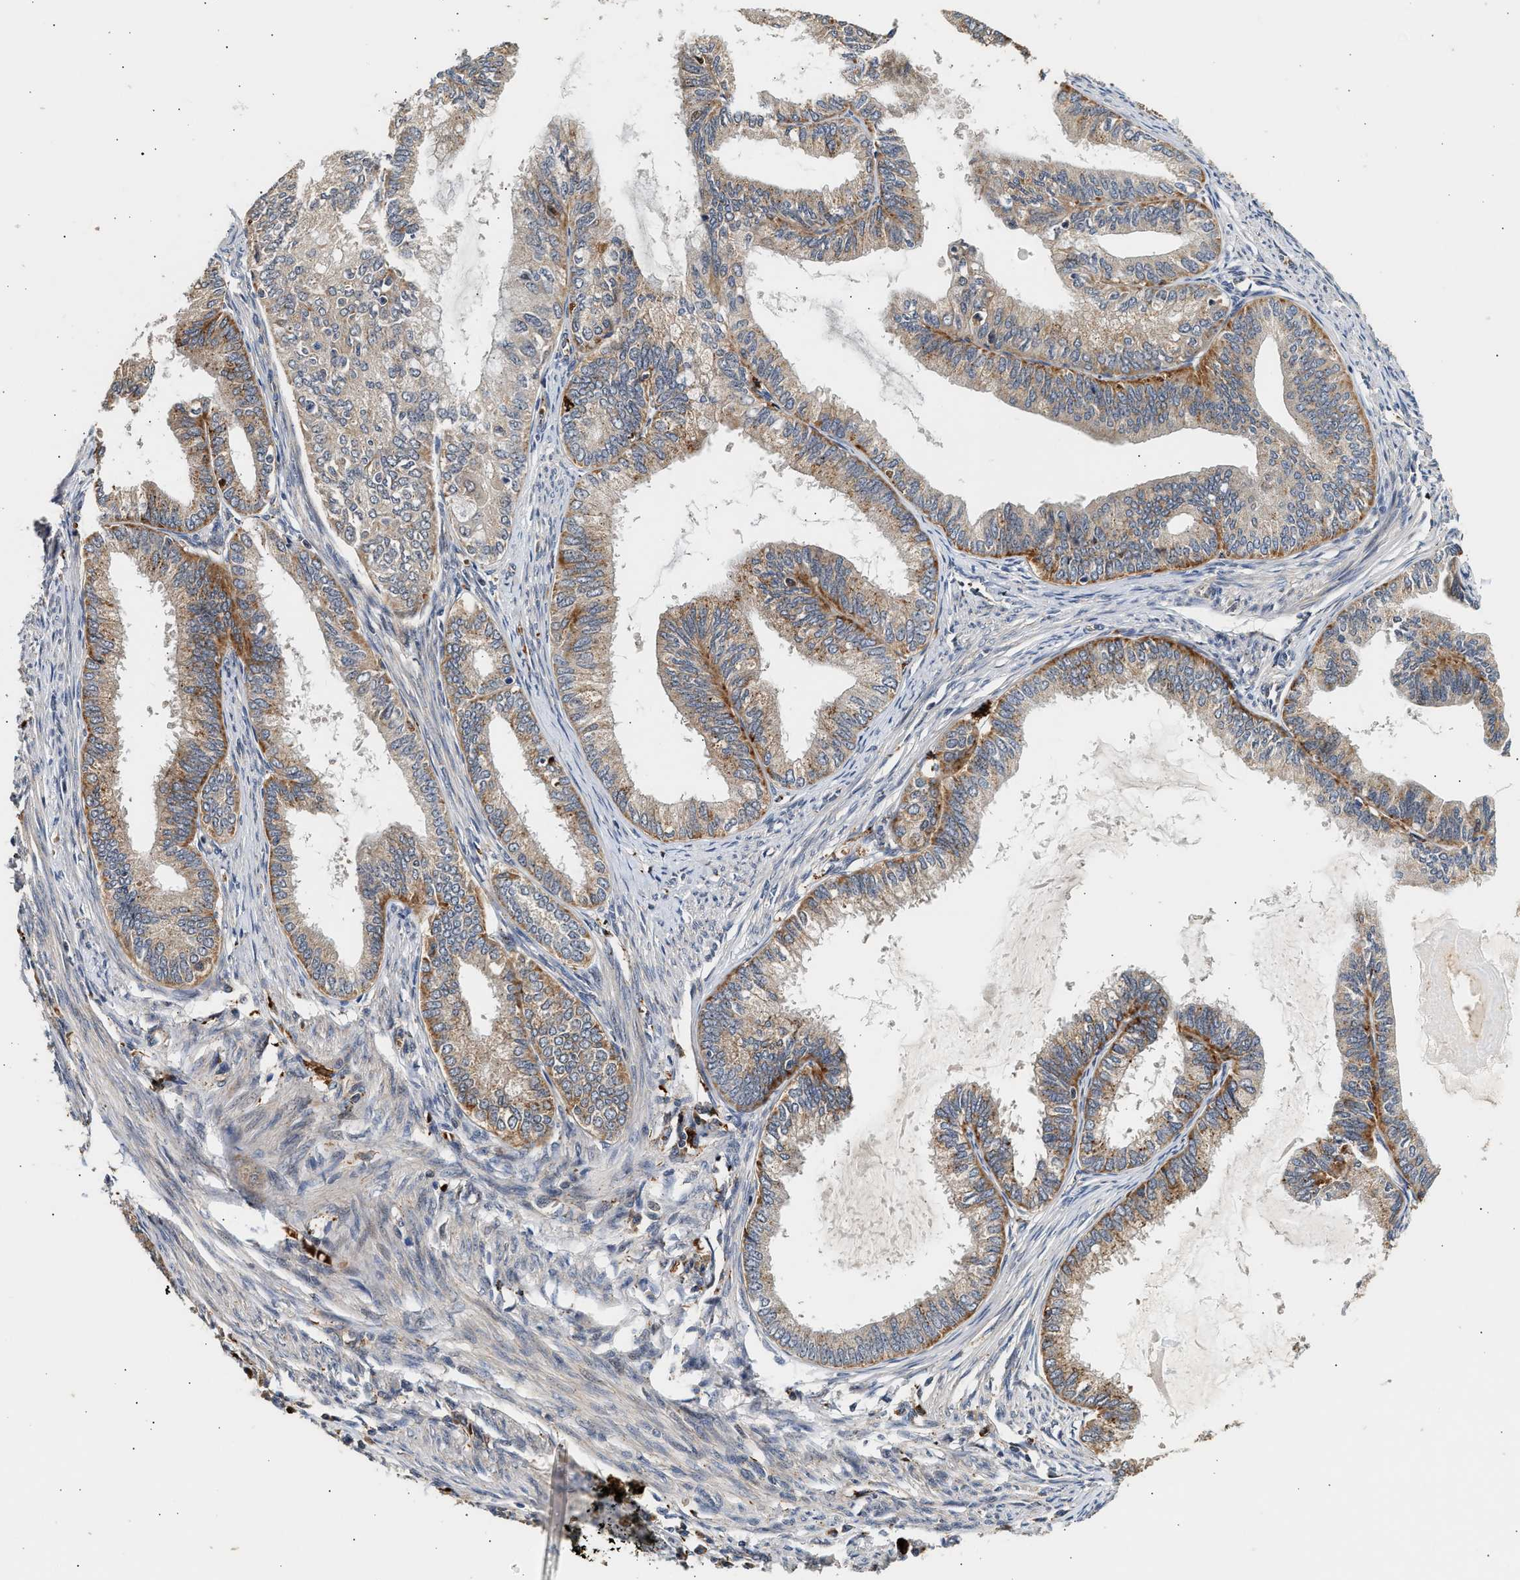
{"staining": {"intensity": "moderate", "quantity": ">75%", "location": "cytoplasmic/membranous"}, "tissue": "endometrial cancer", "cell_type": "Tumor cells", "image_type": "cancer", "snomed": [{"axis": "morphology", "description": "Adenocarcinoma, NOS"}, {"axis": "topography", "description": "Endometrium"}], "caption": "IHC staining of endometrial adenocarcinoma, which reveals medium levels of moderate cytoplasmic/membranous staining in about >75% of tumor cells indicating moderate cytoplasmic/membranous protein expression. The staining was performed using DAB (3,3'-diaminobenzidine) (brown) for protein detection and nuclei were counterstained in hematoxylin (blue).", "gene": "PLD3", "patient": {"sex": "female", "age": 86}}